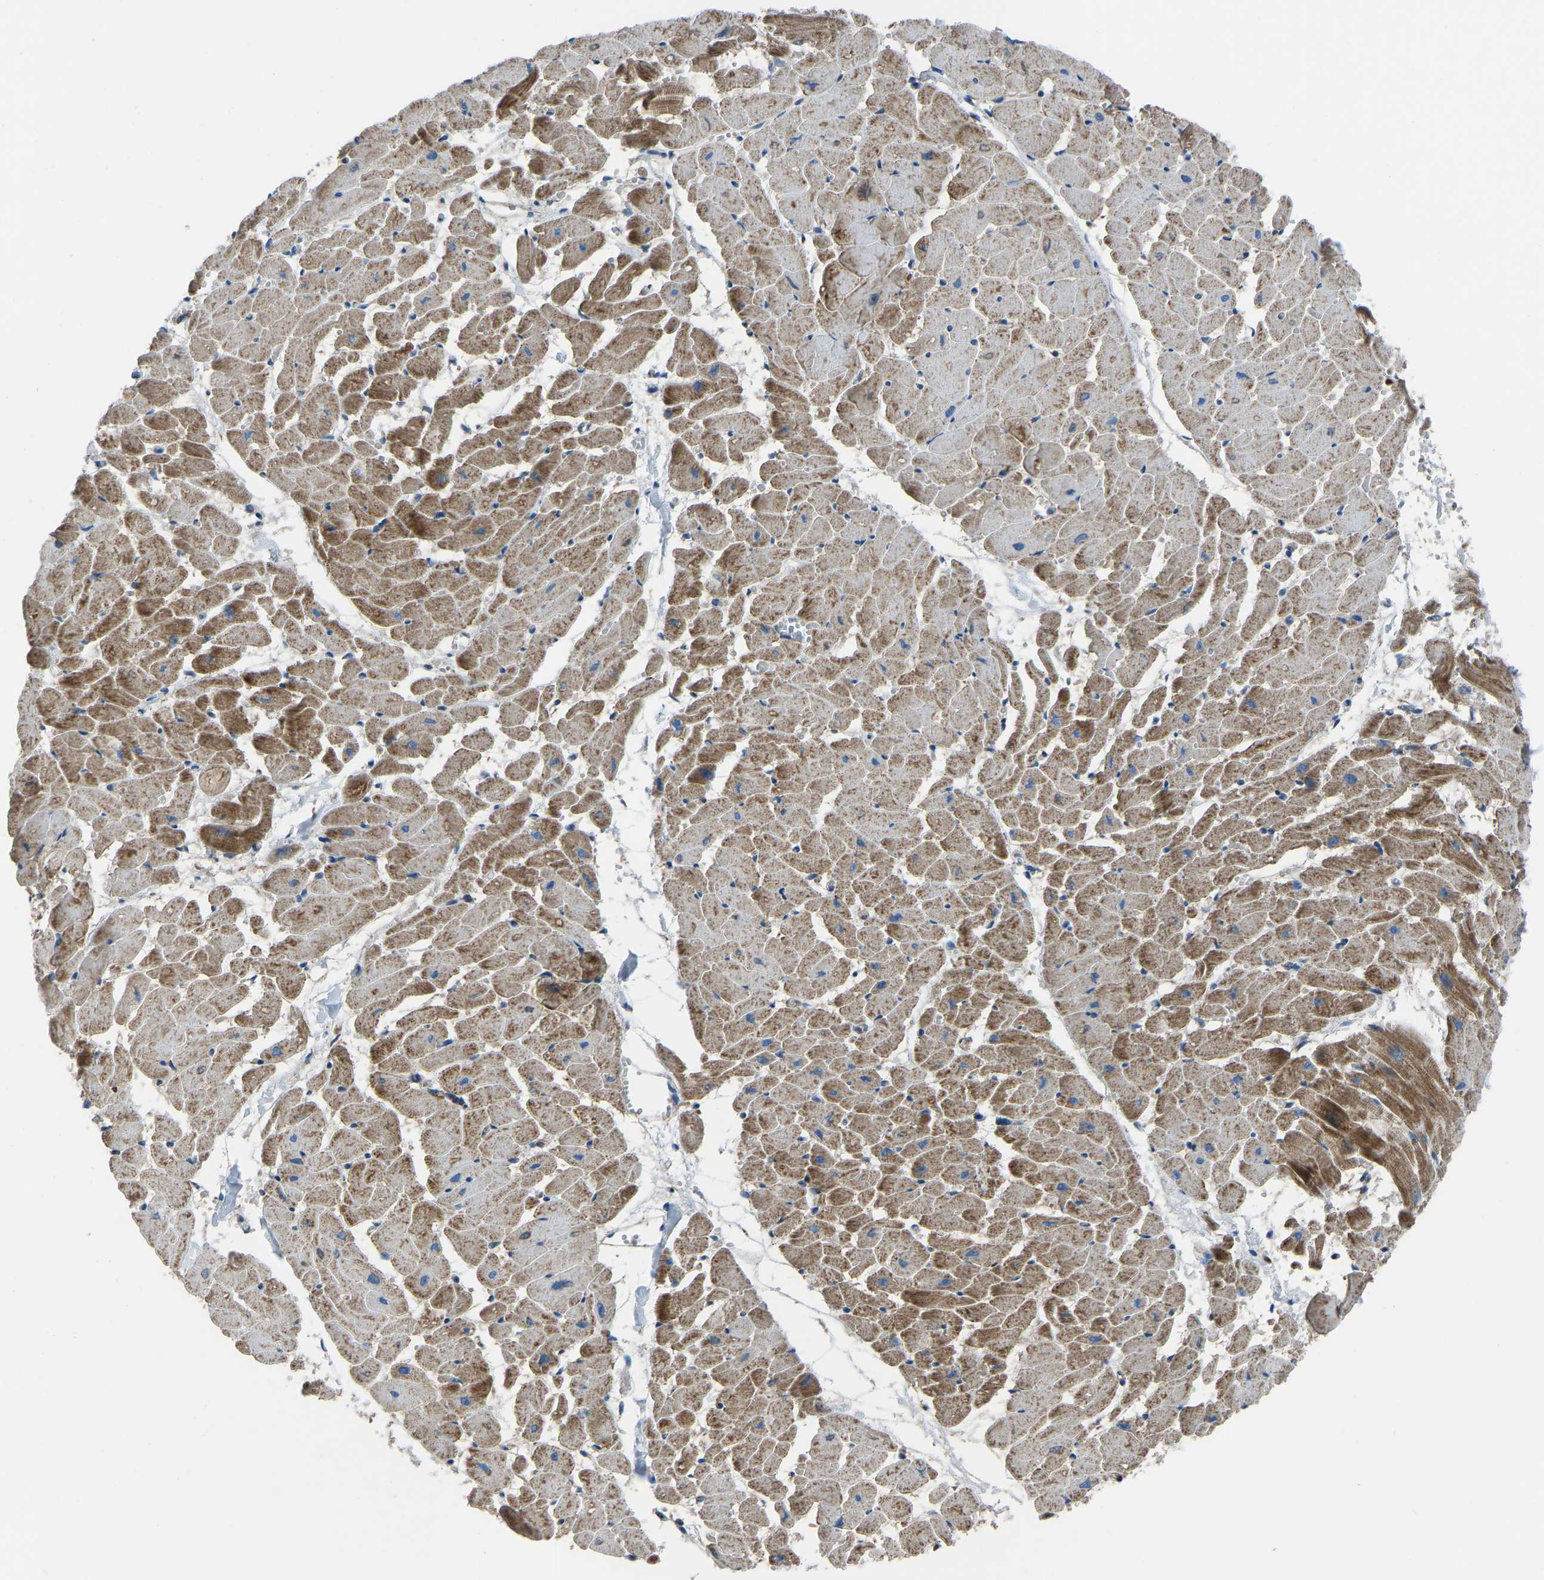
{"staining": {"intensity": "moderate", "quantity": ">75%", "location": "cytoplasmic/membranous"}, "tissue": "heart muscle", "cell_type": "Cardiomyocytes", "image_type": "normal", "snomed": [{"axis": "morphology", "description": "Normal tissue, NOS"}, {"axis": "topography", "description": "Heart"}], "caption": "The photomicrograph demonstrates a brown stain indicating the presence of a protein in the cytoplasmic/membranous of cardiomyocytes in heart muscle. (Brightfield microscopy of DAB IHC at high magnification).", "gene": "AKR1A1", "patient": {"sex": "female", "age": 19}}